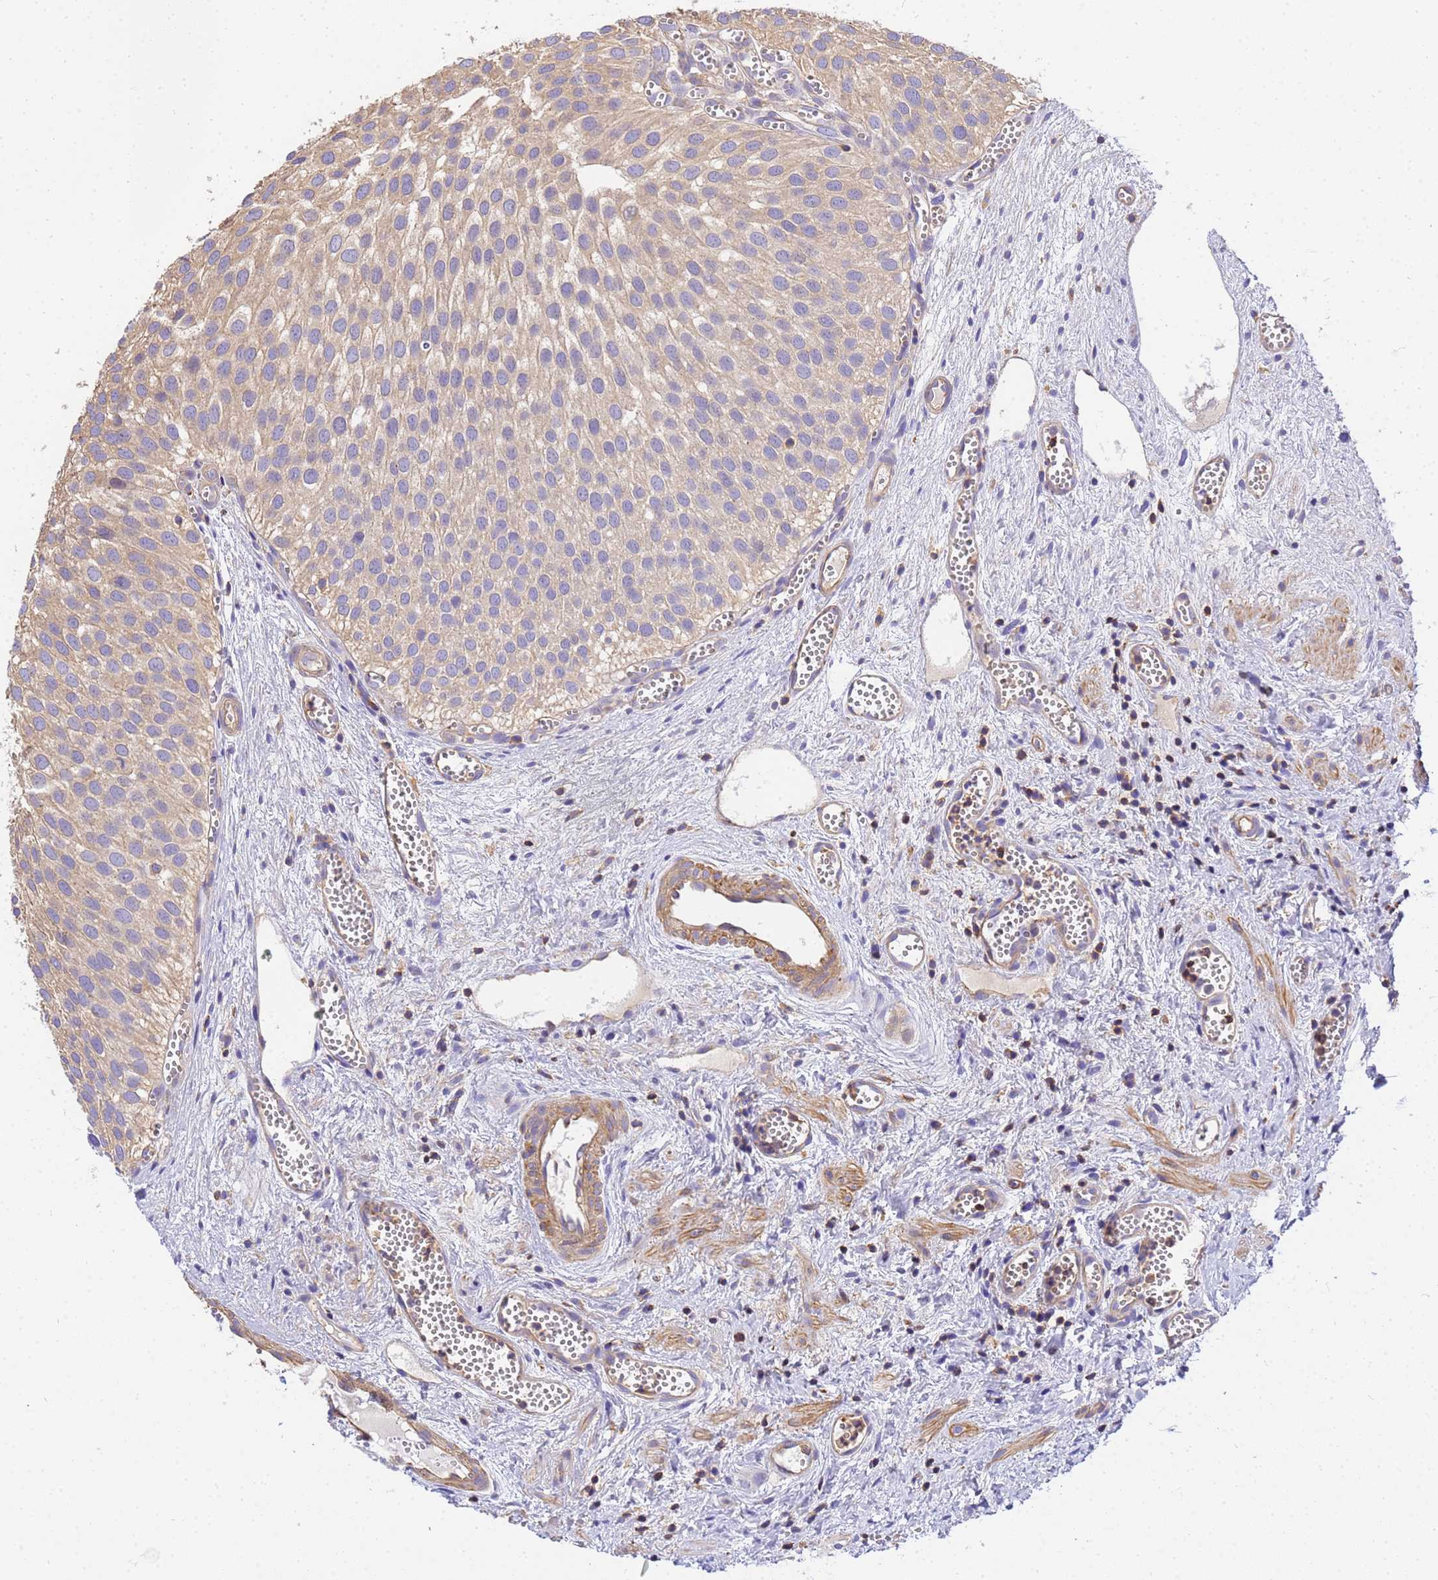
{"staining": {"intensity": "weak", "quantity": "25%-75%", "location": "cytoplasmic/membranous"}, "tissue": "urothelial cancer", "cell_type": "Tumor cells", "image_type": "cancer", "snomed": [{"axis": "morphology", "description": "Urothelial carcinoma, Low grade"}, {"axis": "topography", "description": "Urinary bladder"}], "caption": "This histopathology image demonstrates immunohistochemistry staining of human urothelial cancer, with low weak cytoplasmic/membranous expression in about 25%-75% of tumor cells.", "gene": "WDR64", "patient": {"sex": "male", "age": 88}}